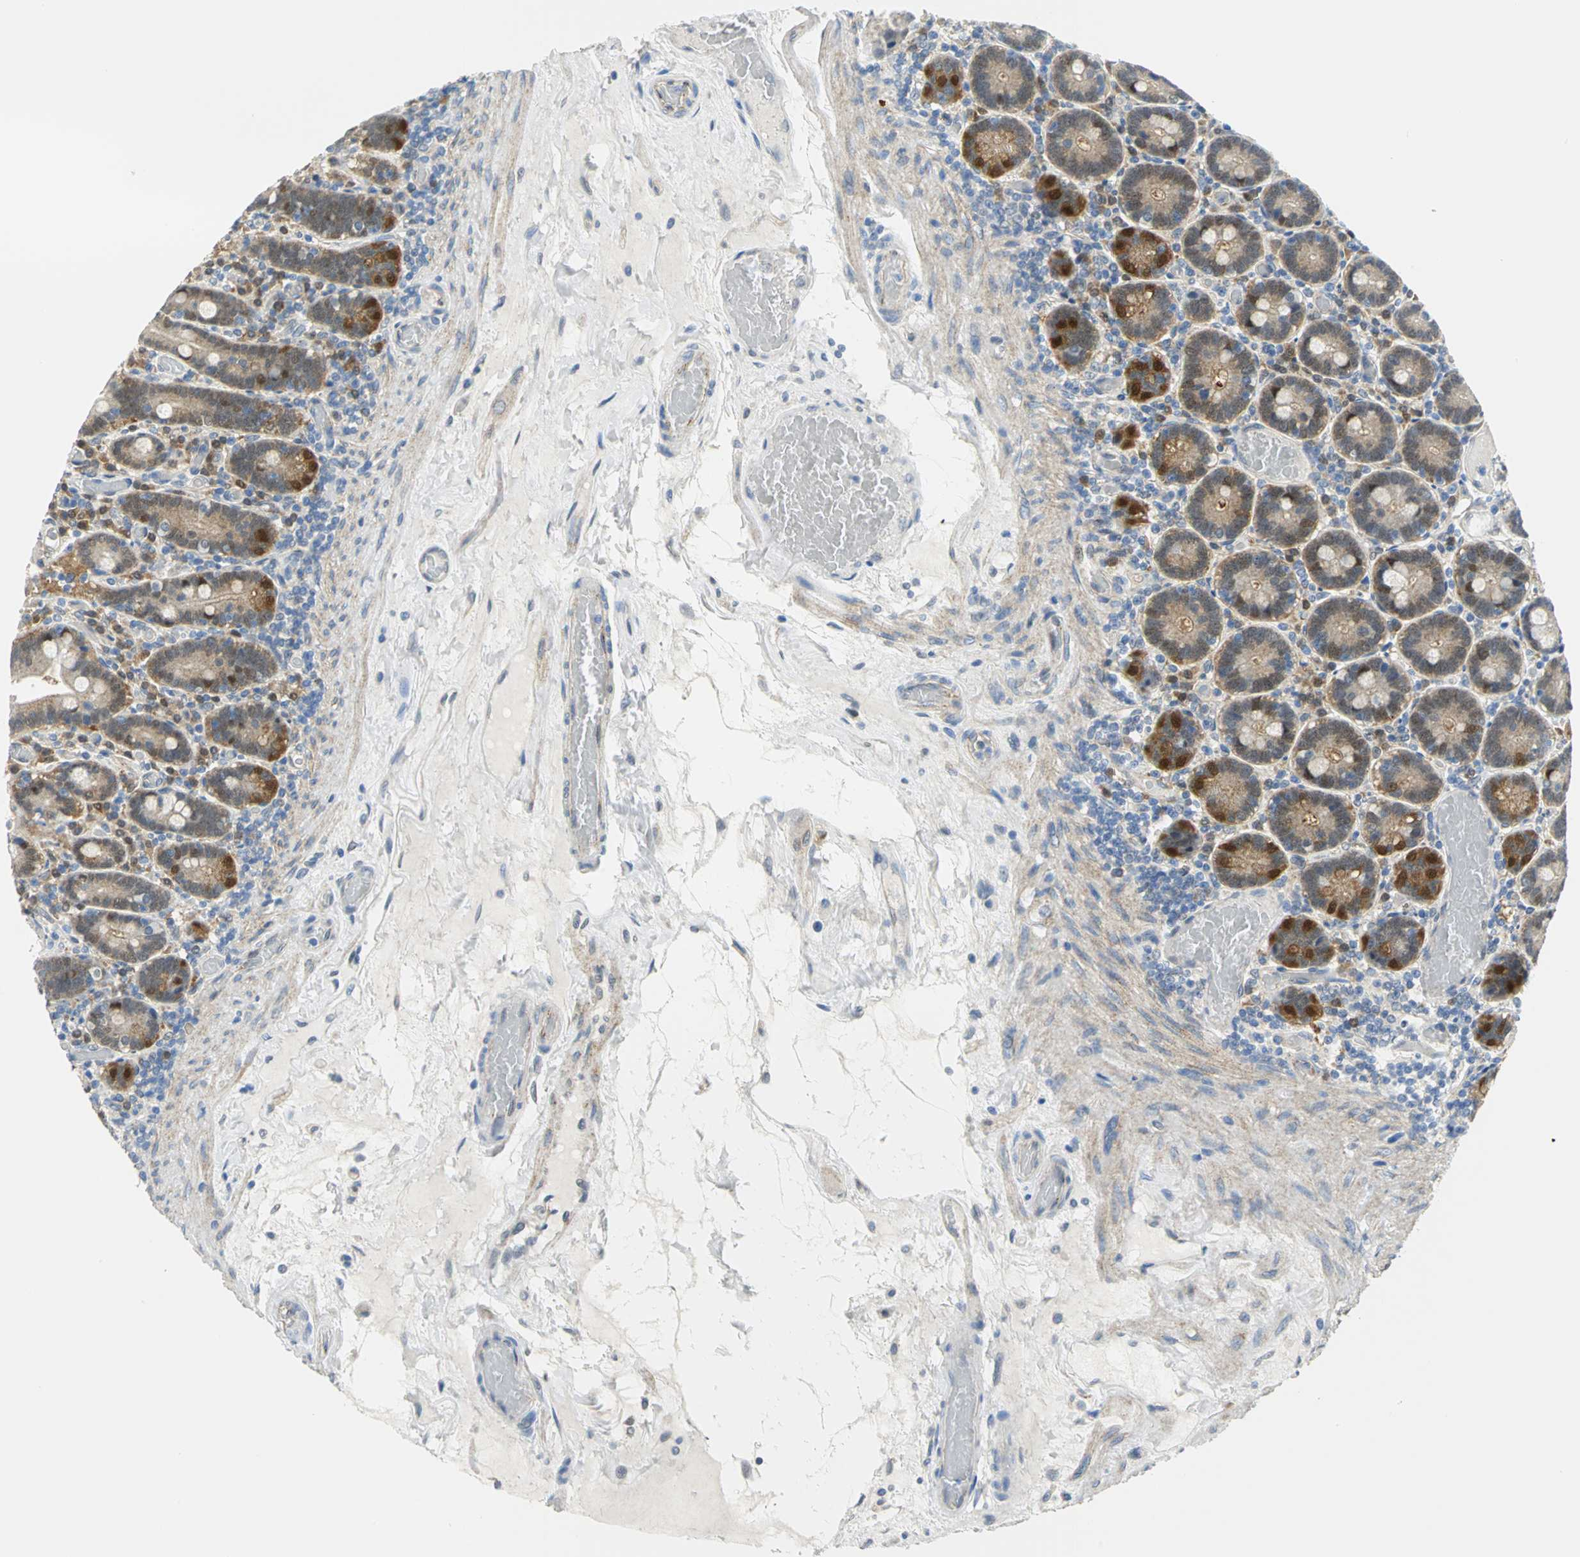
{"staining": {"intensity": "moderate", "quantity": ">75%", "location": "cytoplasmic/membranous"}, "tissue": "duodenum", "cell_type": "Glandular cells", "image_type": "normal", "snomed": [{"axis": "morphology", "description": "Normal tissue, NOS"}, {"axis": "topography", "description": "Duodenum"}], "caption": "Moderate cytoplasmic/membranous staining is present in approximately >75% of glandular cells in normal duodenum. The protein of interest is stained brown, and the nuclei are stained in blue (DAB (3,3'-diaminobenzidine) IHC with brightfield microscopy, high magnification).", "gene": "PGM3", "patient": {"sex": "female", "age": 53}}